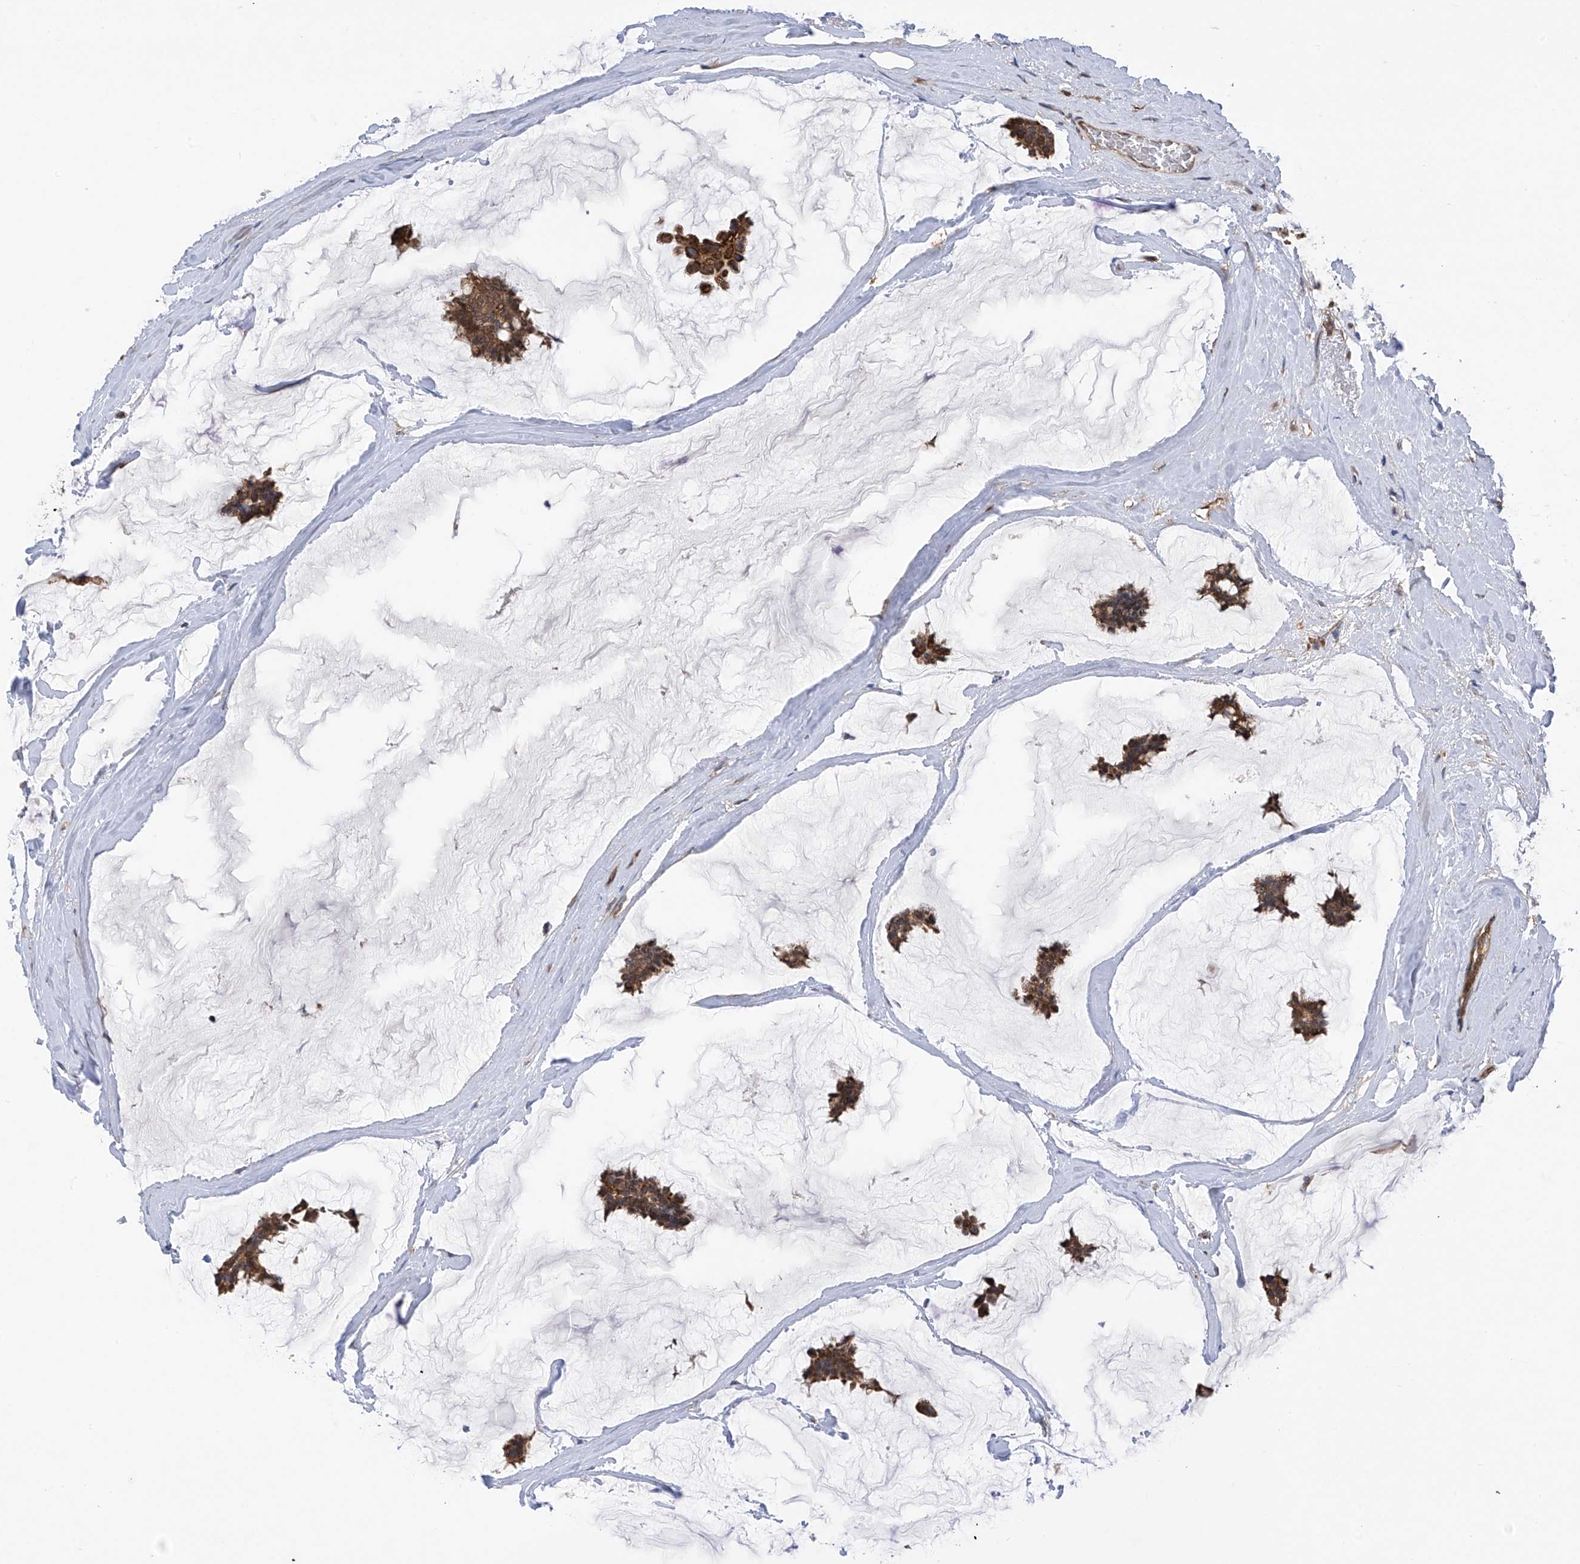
{"staining": {"intensity": "moderate", "quantity": ">75%", "location": "cytoplasmic/membranous"}, "tissue": "breast cancer", "cell_type": "Tumor cells", "image_type": "cancer", "snomed": [{"axis": "morphology", "description": "Duct carcinoma"}, {"axis": "topography", "description": "Breast"}], "caption": "Tumor cells exhibit medium levels of moderate cytoplasmic/membranous staining in about >75% of cells in intraductal carcinoma (breast).", "gene": "CHPF", "patient": {"sex": "female", "age": 93}}